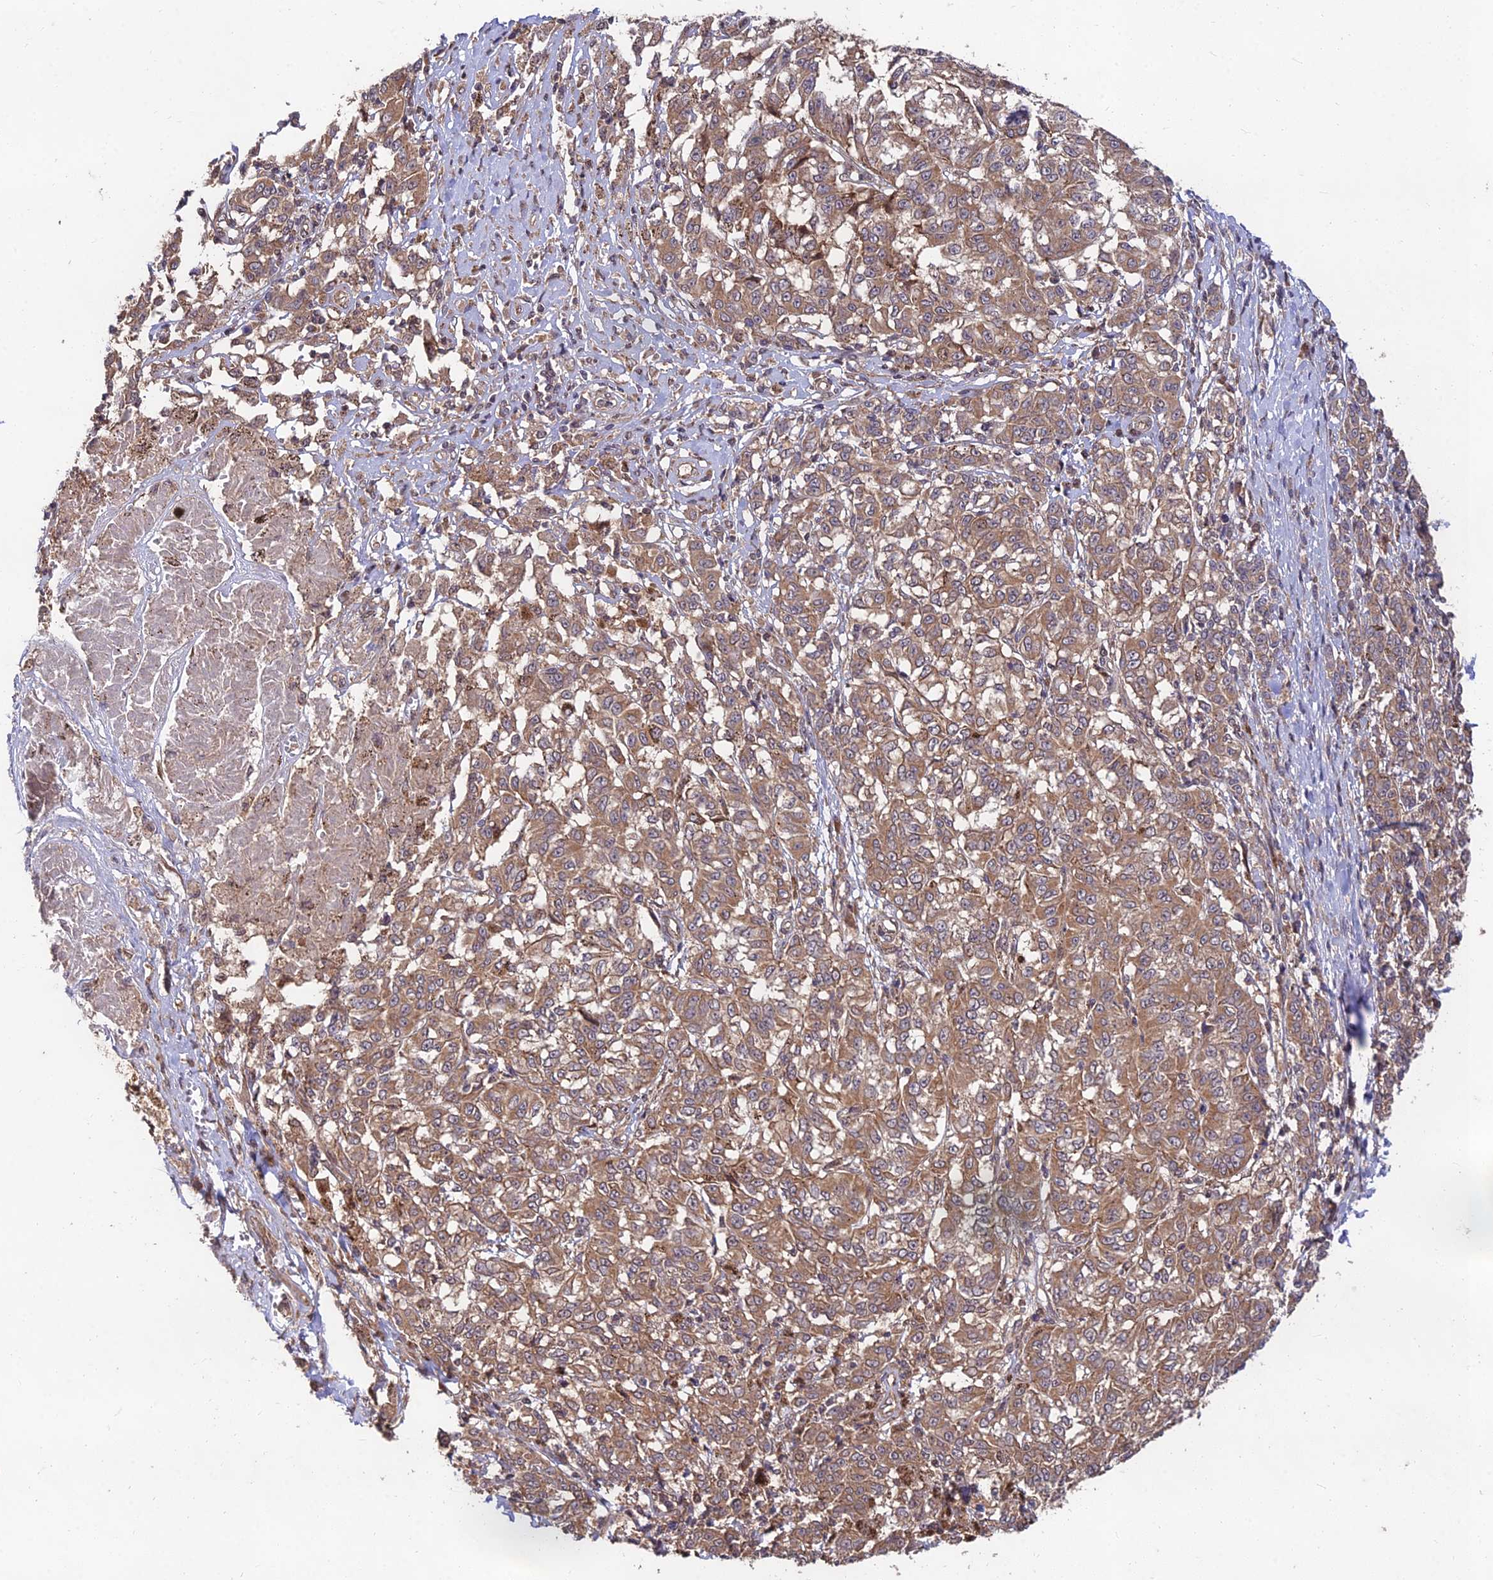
{"staining": {"intensity": "moderate", "quantity": ">75%", "location": "cytoplasmic/membranous"}, "tissue": "melanoma", "cell_type": "Tumor cells", "image_type": "cancer", "snomed": [{"axis": "morphology", "description": "Malignant melanoma, NOS"}, {"axis": "topography", "description": "Skin"}], "caption": "IHC histopathology image of neoplastic tissue: human malignant melanoma stained using IHC exhibits medium levels of moderate protein expression localized specifically in the cytoplasmic/membranous of tumor cells, appearing as a cytoplasmic/membranous brown color.", "gene": "MKKS", "patient": {"sex": "female", "age": 72}}